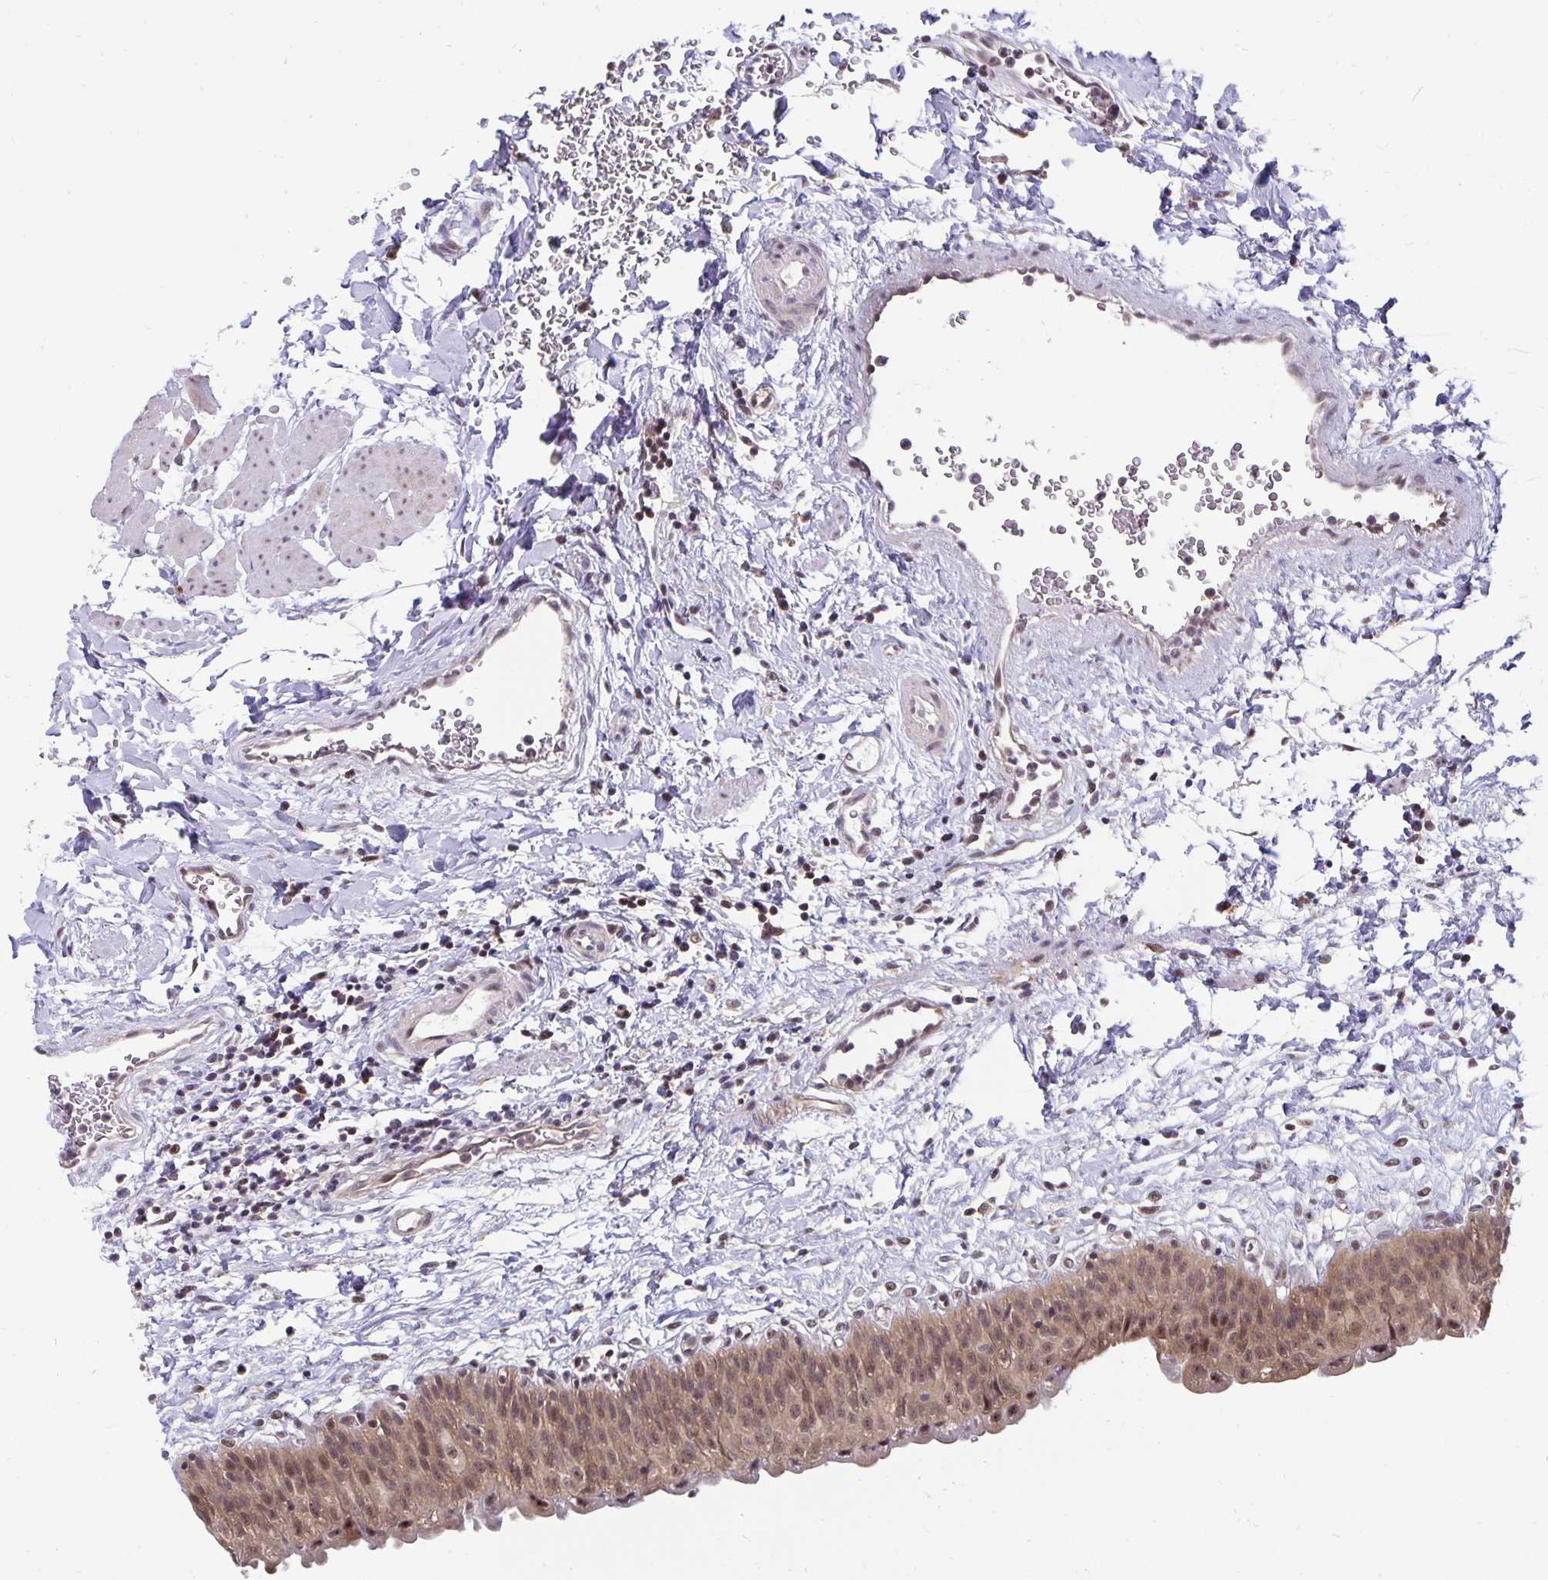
{"staining": {"intensity": "moderate", "quantity": ">75%", "location": "cytoplasmic/membranous,nuclear"}, "tissue": "urinary bladder", "cell_type": "Urothelial cells", "image_type": "normal", "snomed": [{"axis": "morphology", "description": "Normal tissue, NOS"}, {"axis": "topography", "description": "Urinary bladder"}], "caption": "Immunohistochemistry (IHC) photomicrograph of benign urinary bladder stained for a protein (brown), which reveals medium levels of moderate cytoplasmic/membranous,nuclear expression in approximately >75% of urothelial cells.", "gene": "EXOC6B", "patient": {"sex": "male", "age": 55}}